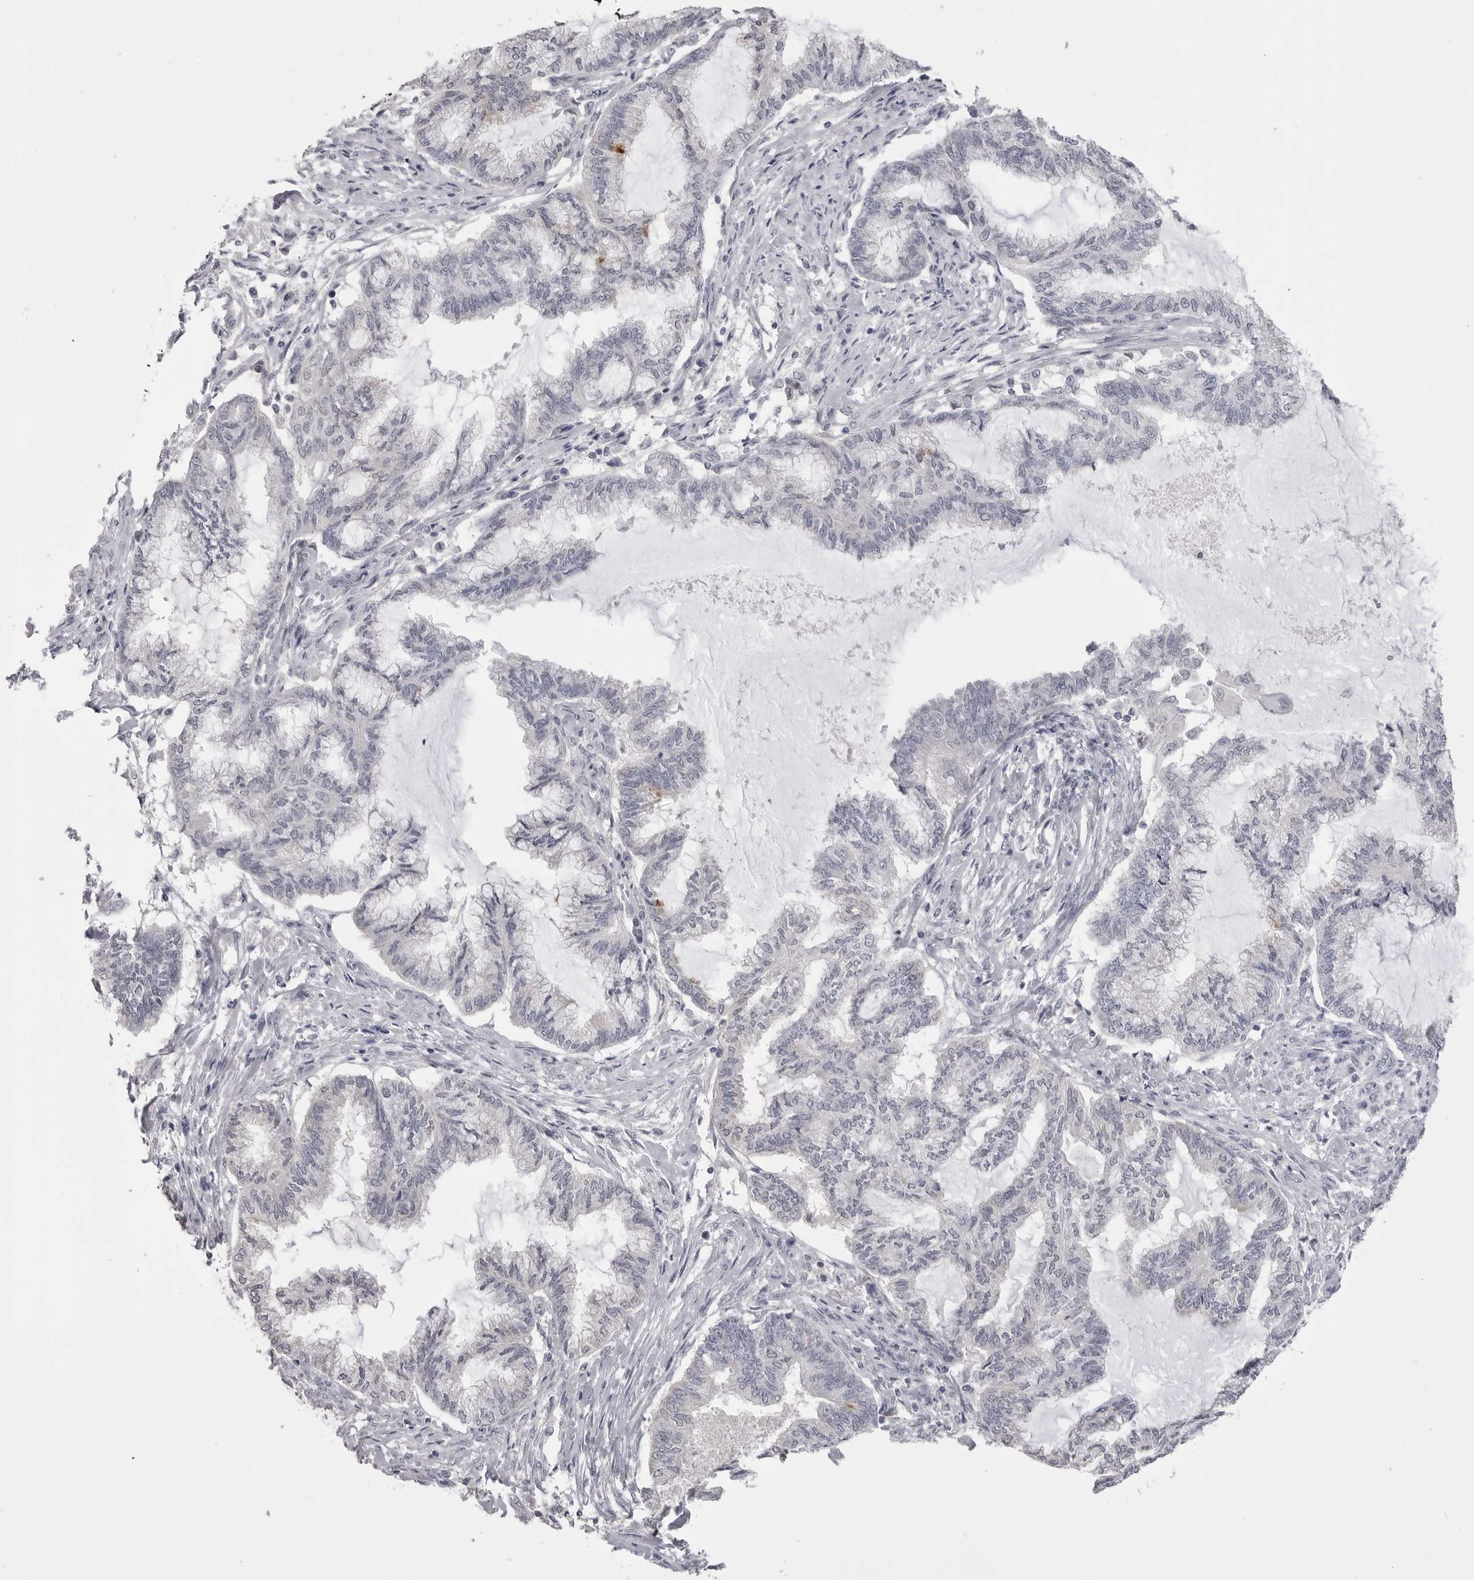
{"staining": {"intensity": "negative", "quantity": "none", "location": "none"}, "tissue": "endometrial cancer", "cell_type": "Tumor cells", "image_type": "cancer", "snomed": [{"axis": "morphology", "description": "Adenocarcinoma, NOS"}, {"axis": "topography", "description": "Endometrium"}], "caption": "Tumor cells show no significant protein staining in endometrial cancer (adenocarcinoma).", "gene": "GPN2", "patient": {"sex": "female", "age": 86}}